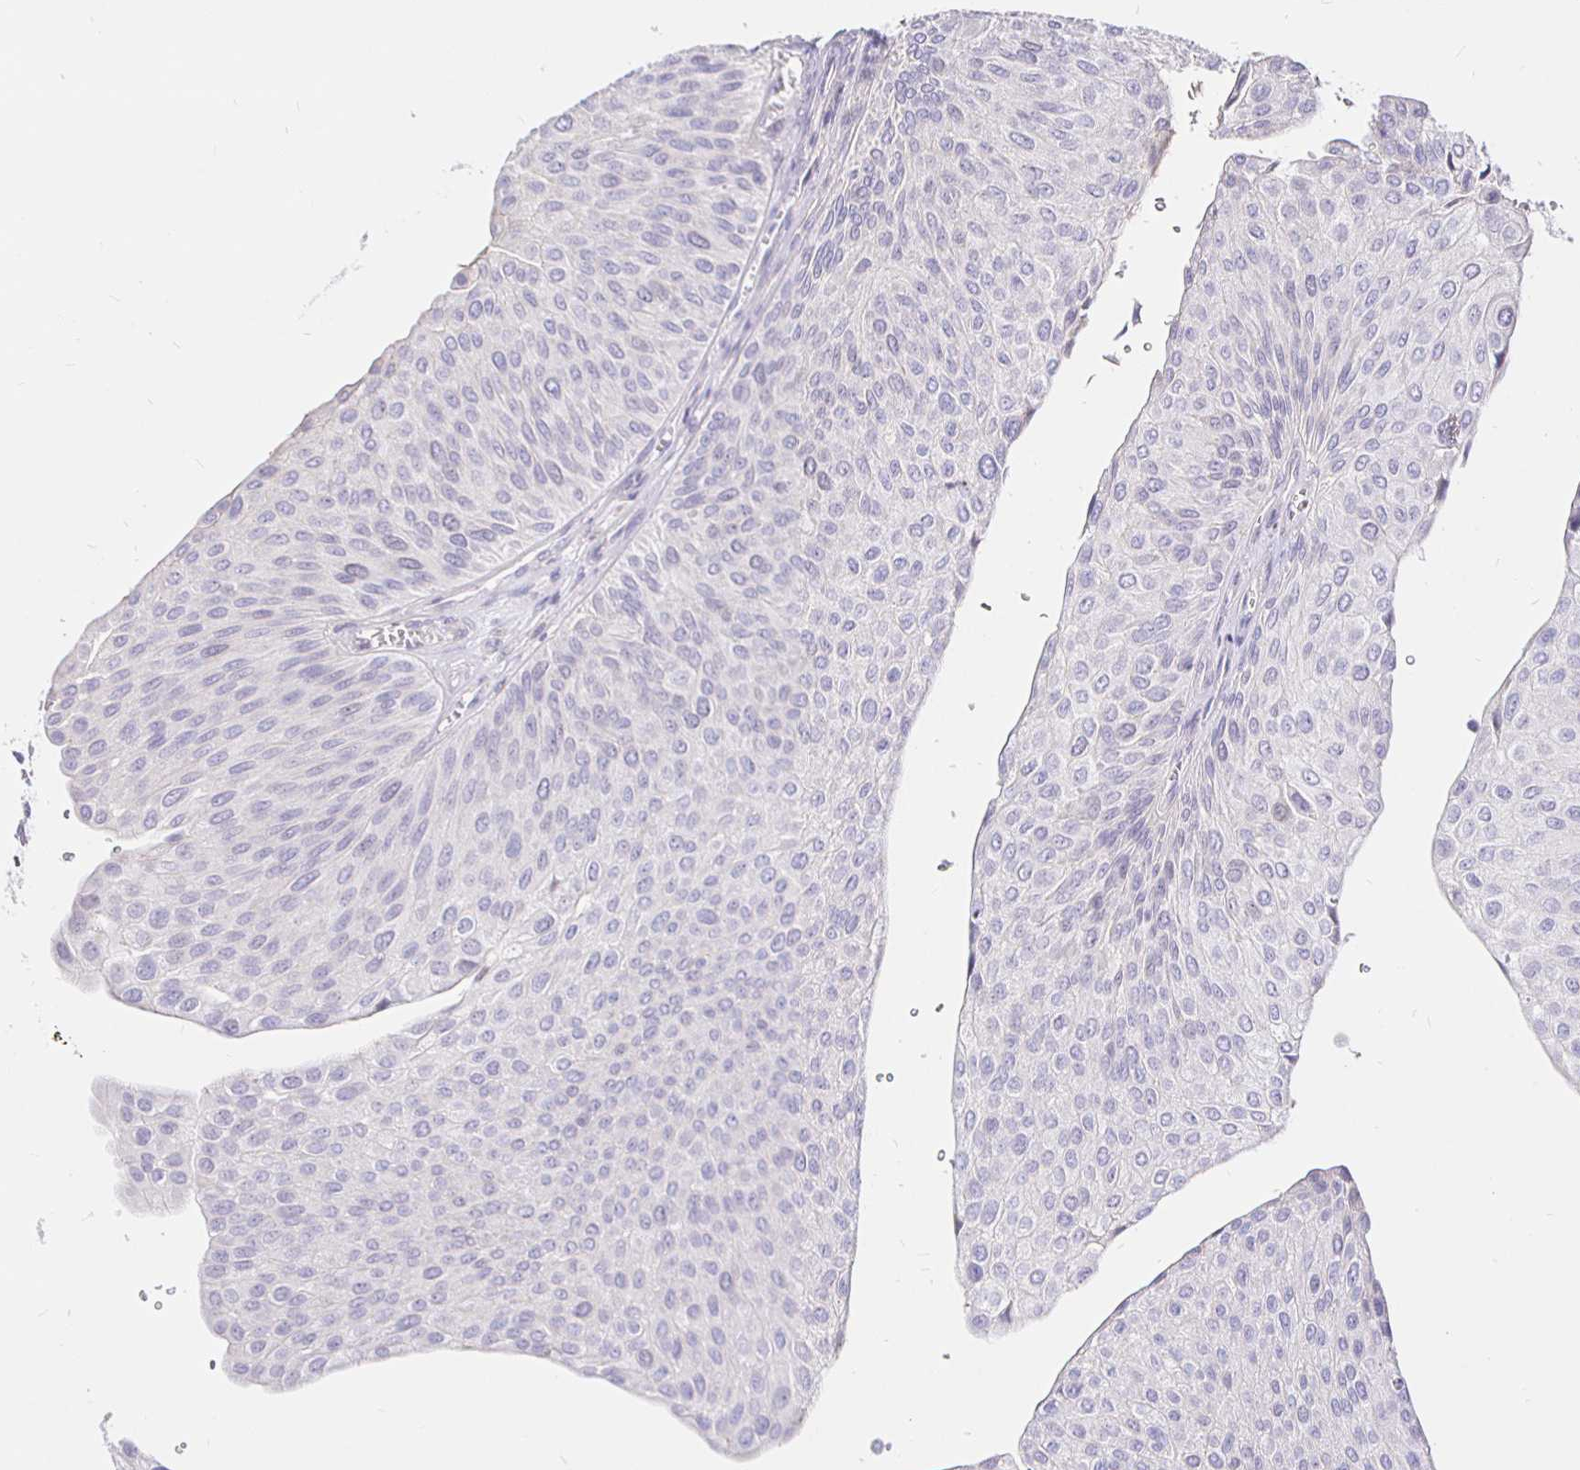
{"staining": {"intensity": "negative", "quantity": "none", "location": "none"}, "tissue": "urothelial cancer", "cell_type": "Tumor cells", "image_type": "cancer", "snomed": [{"axis": "morphology", "description": "Urothelial carcinoma, NOS"}, {"axis": "topography", "description": "Urinary bladder"}], "caption": "Tumor cells show no significant positivity in transitional cell carcinoma. (DAB (3,3'-diaminobenzidine) immunohistochemistry (IHC) visualized using brightfield microscopy, high magnification).", "gene": "NECAB1", "patient": {"sex": "male", "age": 67}}